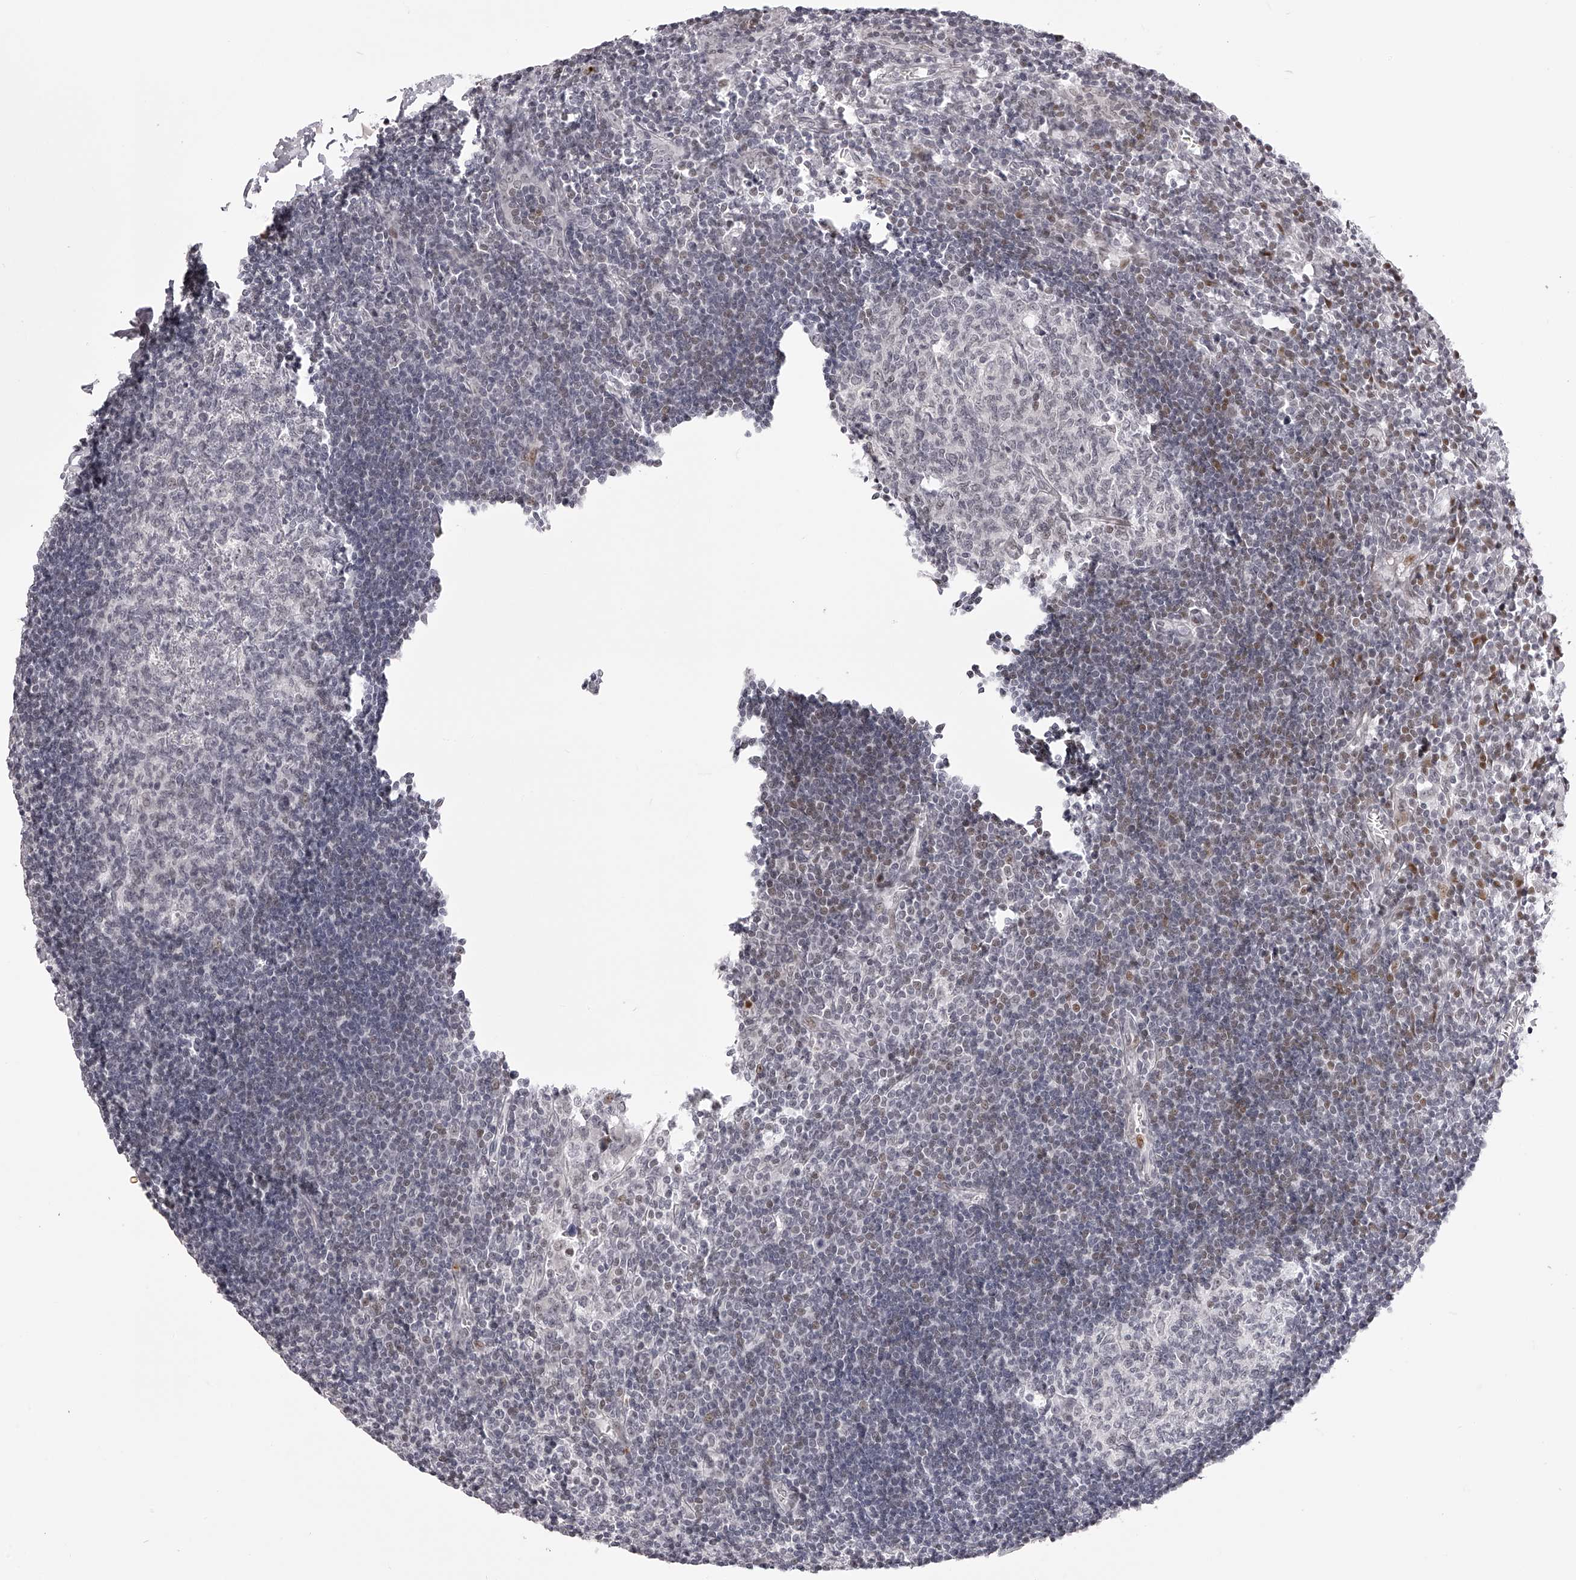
{"staining": {"intensity": "negative", "quantity": "none", "location": "none"}, "tissue": "lymph node", "cell_type": "Germinal center cells", "image_type": "normal", "snomed": [{"axis": "morphology", "description": "Normal tissue, NOS"}, {"axis": "morphology", "description": "Malignant melanoma, Metastatic site"}, {"axis": "topography", "description": "Lymph node"}], "caption": "Benign lymph node was stained to show a protein in brown. There is no significant staining in germinal center cells. Brightfield microscopy of IHC stained with DAB (brown) and hematoxylin (blue), captured at high magnification.", "gene": "PLEKHG1", "patient": {"sex": "male", "age": 41}}